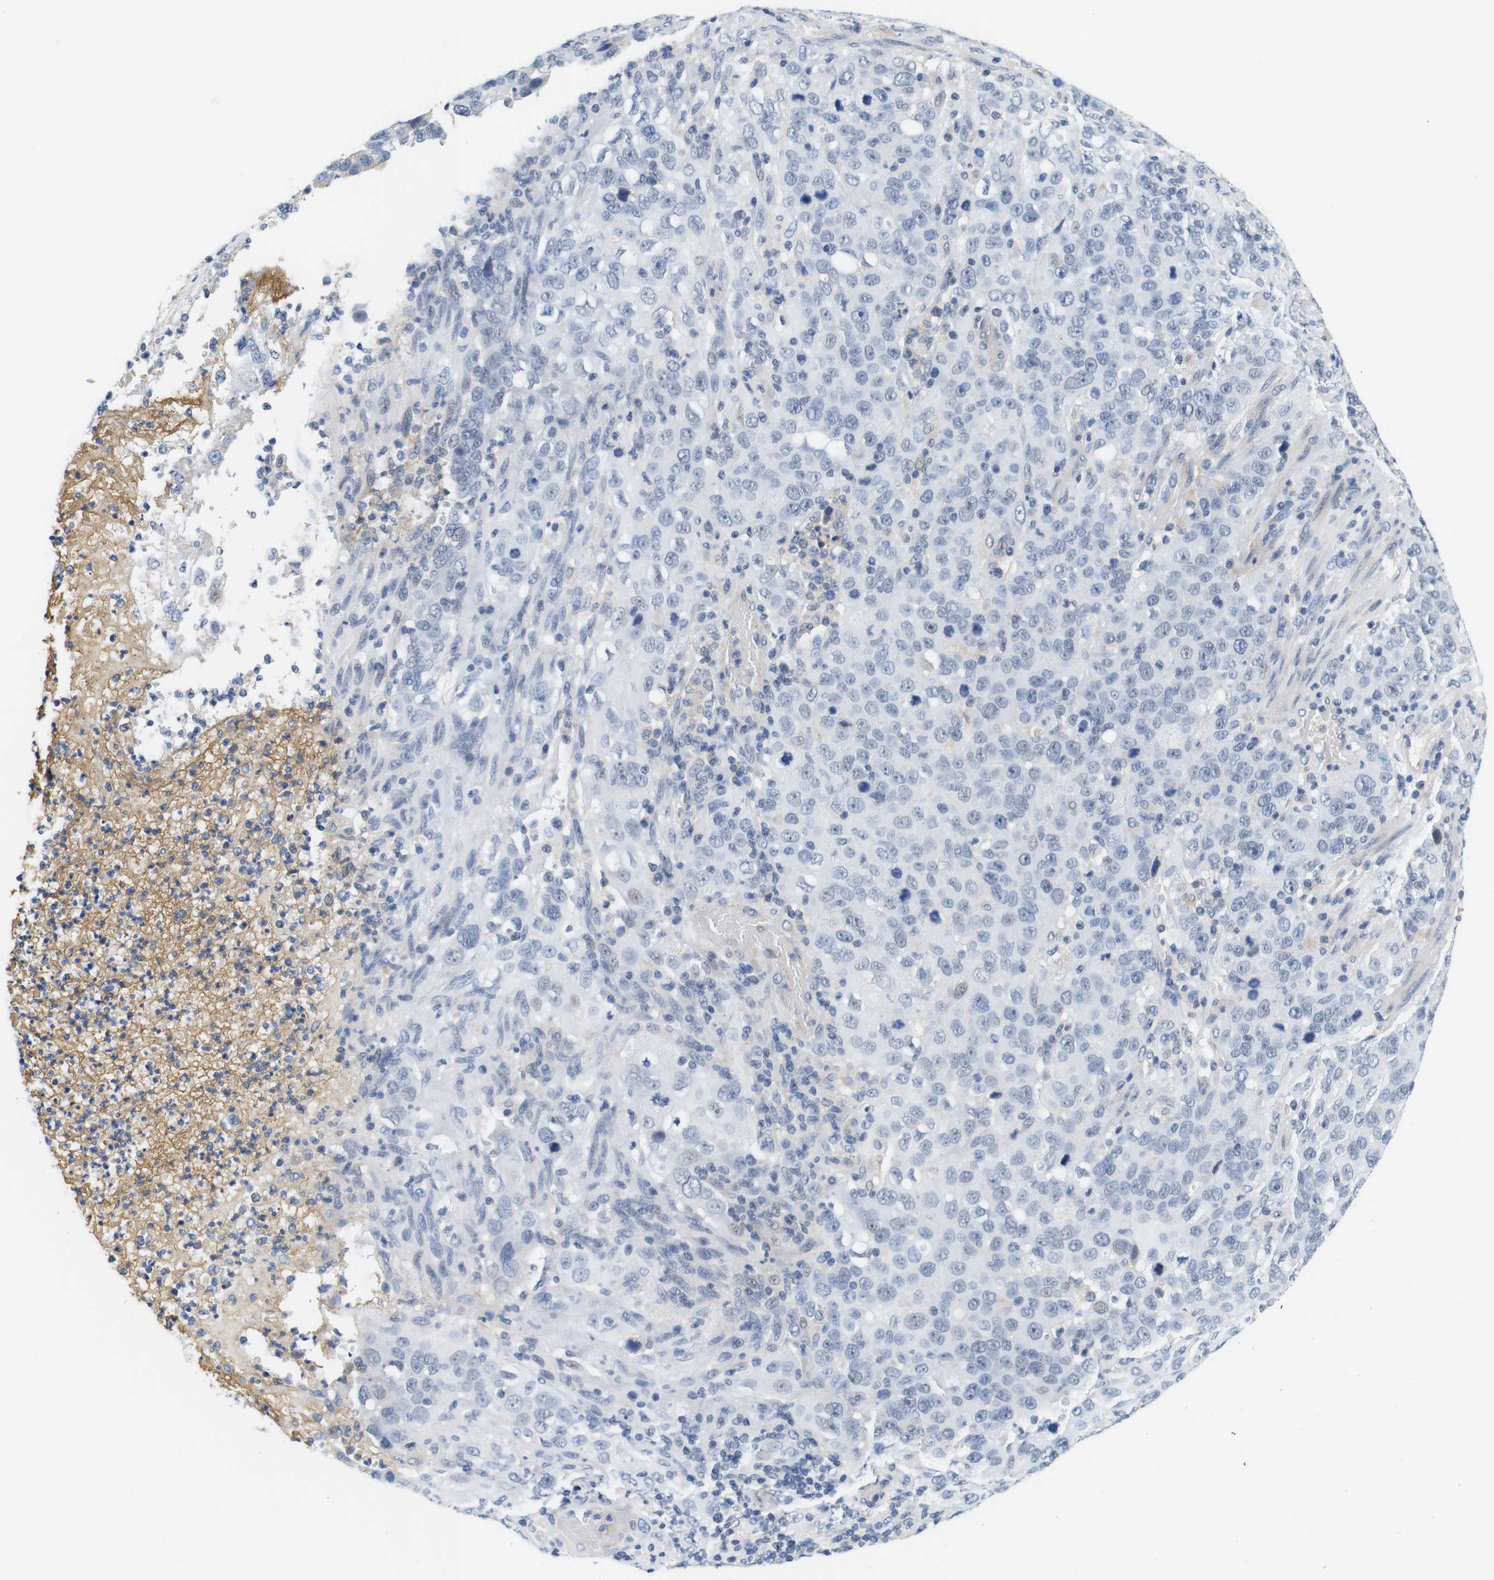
{"staining": {"intensity": "negative", "quantity": "none", "location": "none"}, "tissue": "stomach cancer", "cell_type": "Tumor cells", "image_type": "cancer", "snomed": [{"axis": "morphology", "description": "Normal tissue, NOS"}, {"axis": "morphology", "description": "Adenocarcinoma, NOS"}, {"axis": "topography", "description": "Stomach"}], "caption": "A high-resolution histopathology image shows immunohistochemistry (IHC) staining of stomach cancer (adenocarcinoma), which shows no significant positivity in tumor cells. The staining is performed using DAB brown chromogen with nuclei counter-stained in using hematoxylin.", "gene": "OTOF", "patient": {"sex": "male", "age": 48}}